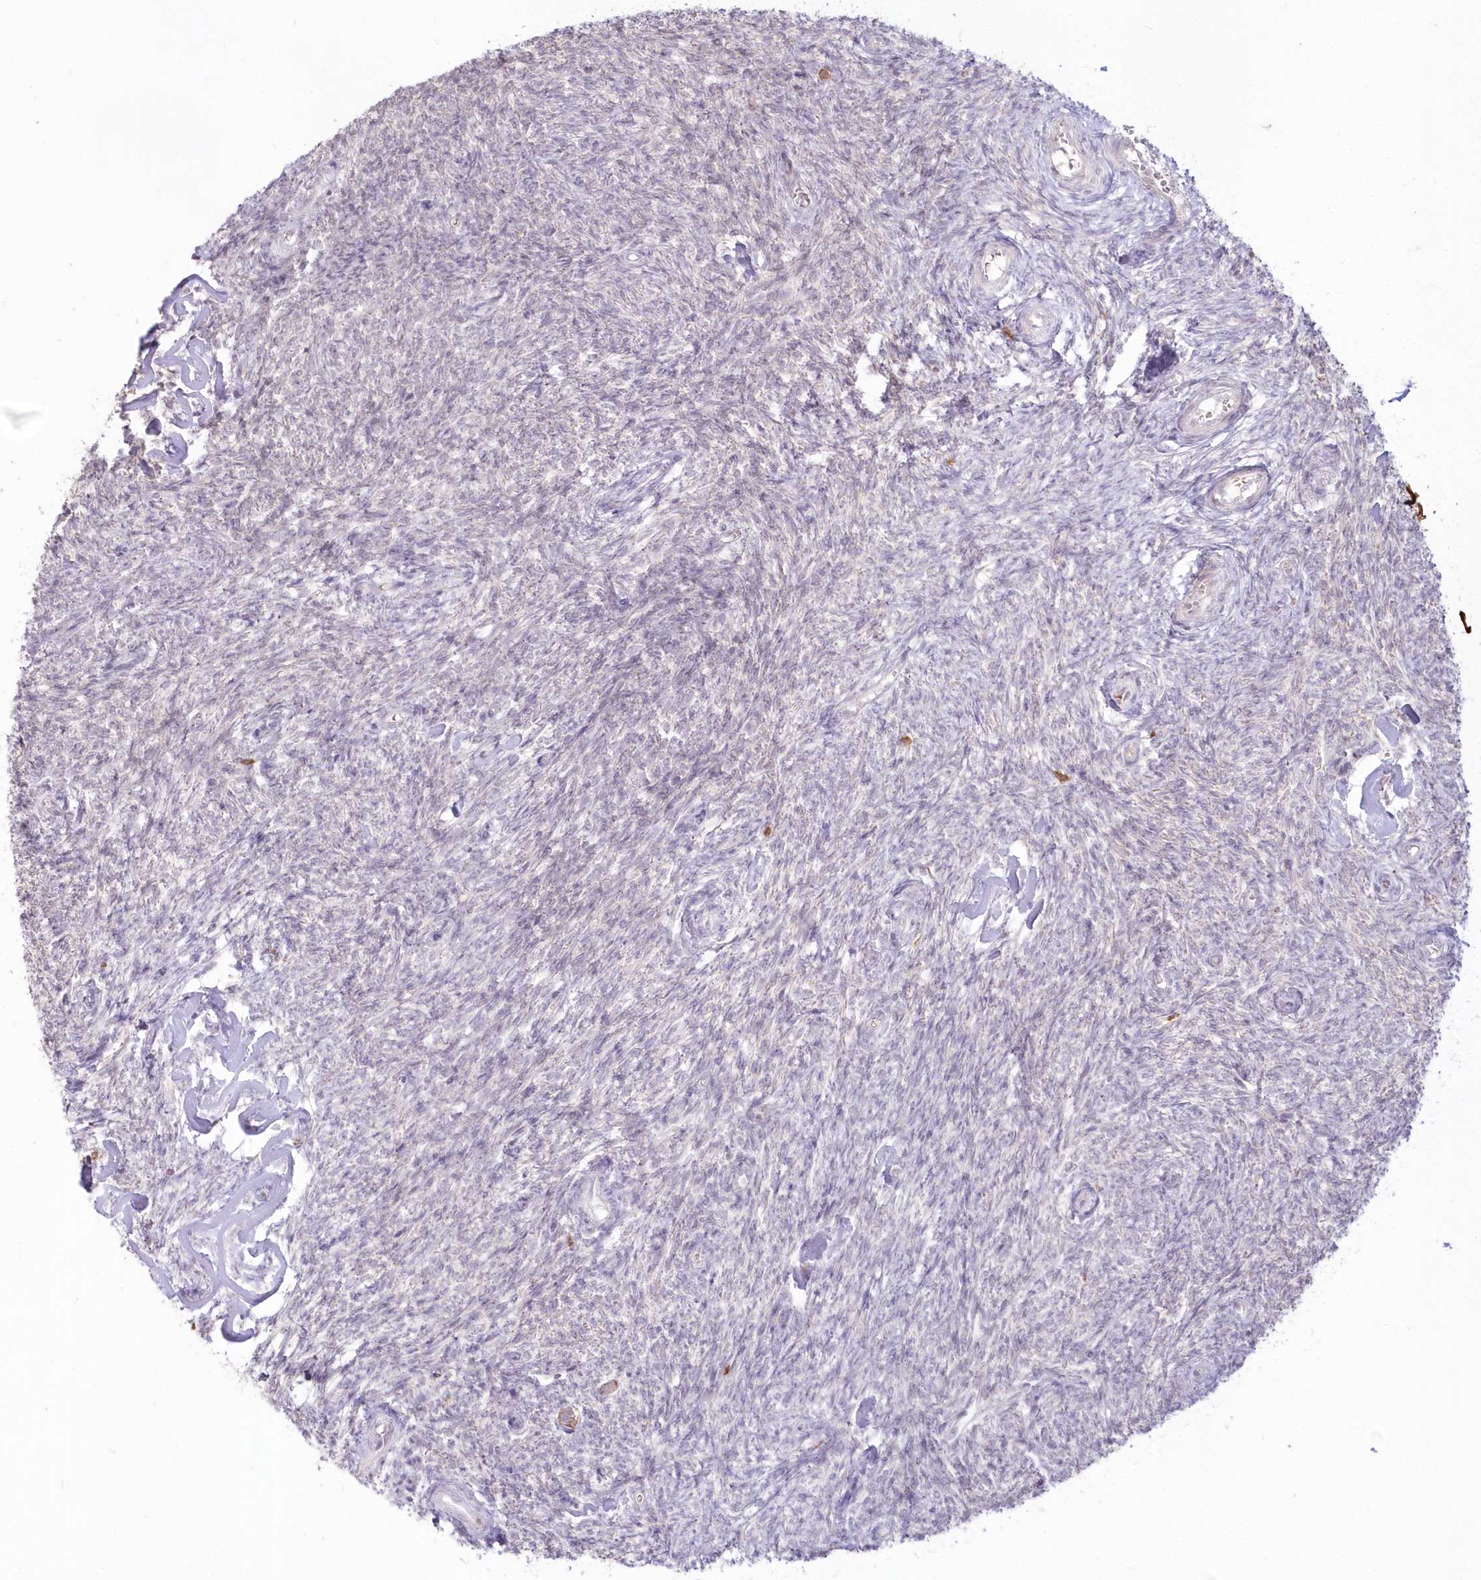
{"staining": {"intensity": "negative", "quantity": "none", "location": "none"}, "tissue": "ovary", "cell_type": "Ovarian stroma cells", "image_type": "normal", "snomed": [{"axis": "morphology", "description": "Normal tissue, NOS"}, {"axis": "topography", "description": "Ovary"}], "caption": "Immunohistochemical staining of benign human ovary displays no significant positivity in ovarian stroma cells. (DAB immunohistochemistry (IHC) visualized using brightfield microscopy, high magnification).", "gene": "MTMR3", "patient": {"sex": "female", "age": 44}}